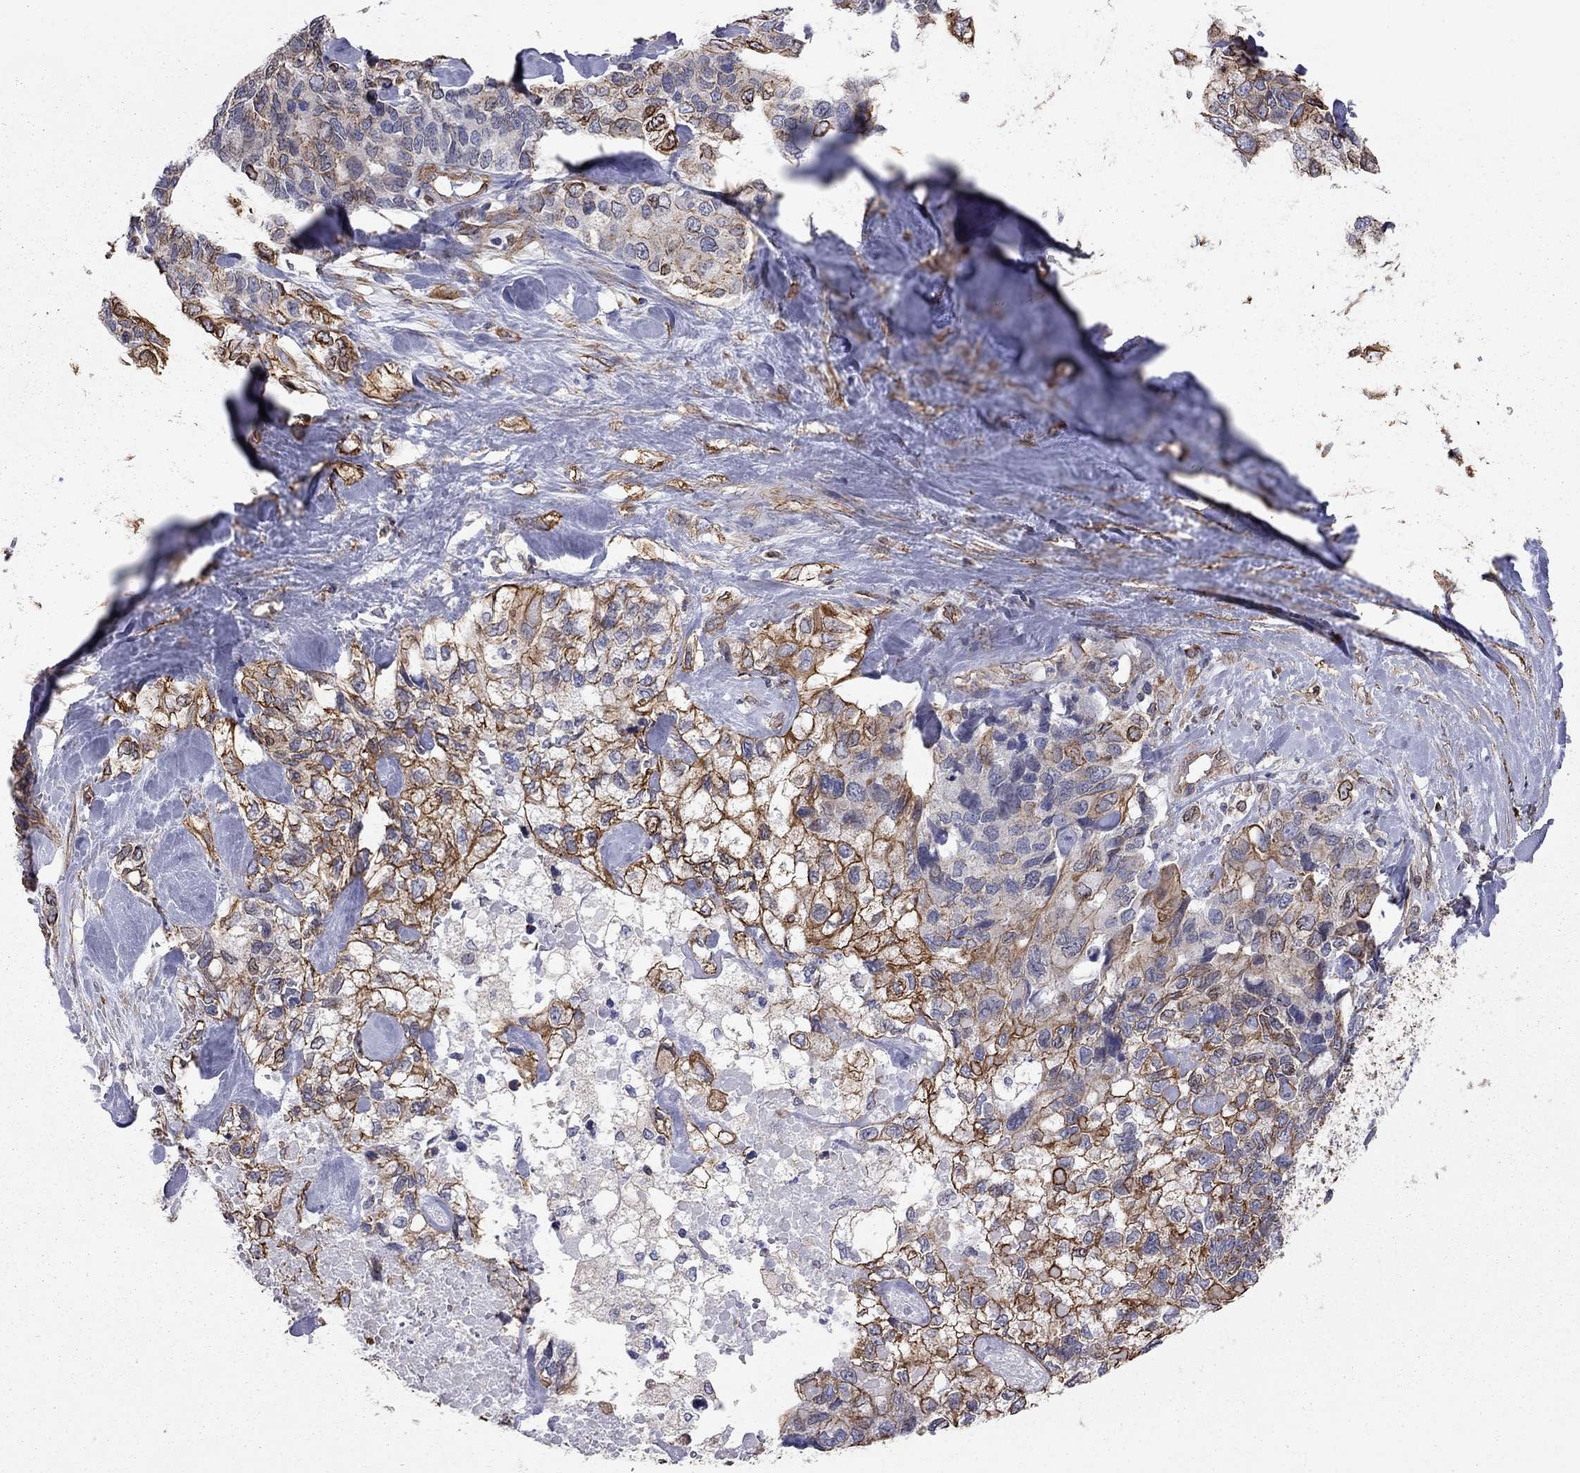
{"staining": {"intensity": "strong", "quantity": "25%-75%", "location": "cytoplasmic/membranous"}, "tissue": "pancreatic cancer", "cell_type": "Tumor cells", "image_type": "cancer", "snomed": [{"axis": "morphology", "description": "Adenocarcinoma, NOS"}, {"axis": "topography", "description": "Pancreas"}], "caption": "IHC photomicrograph of pancreatic adenocarcinoma stained for a protein (brown), which demonstrates high levels of strong cytoplasmic/membranous staining in approximately 25%-75% of tumor cells.", "gene": "BICDL2", "patient": {"sex": "female", "age": 56}}